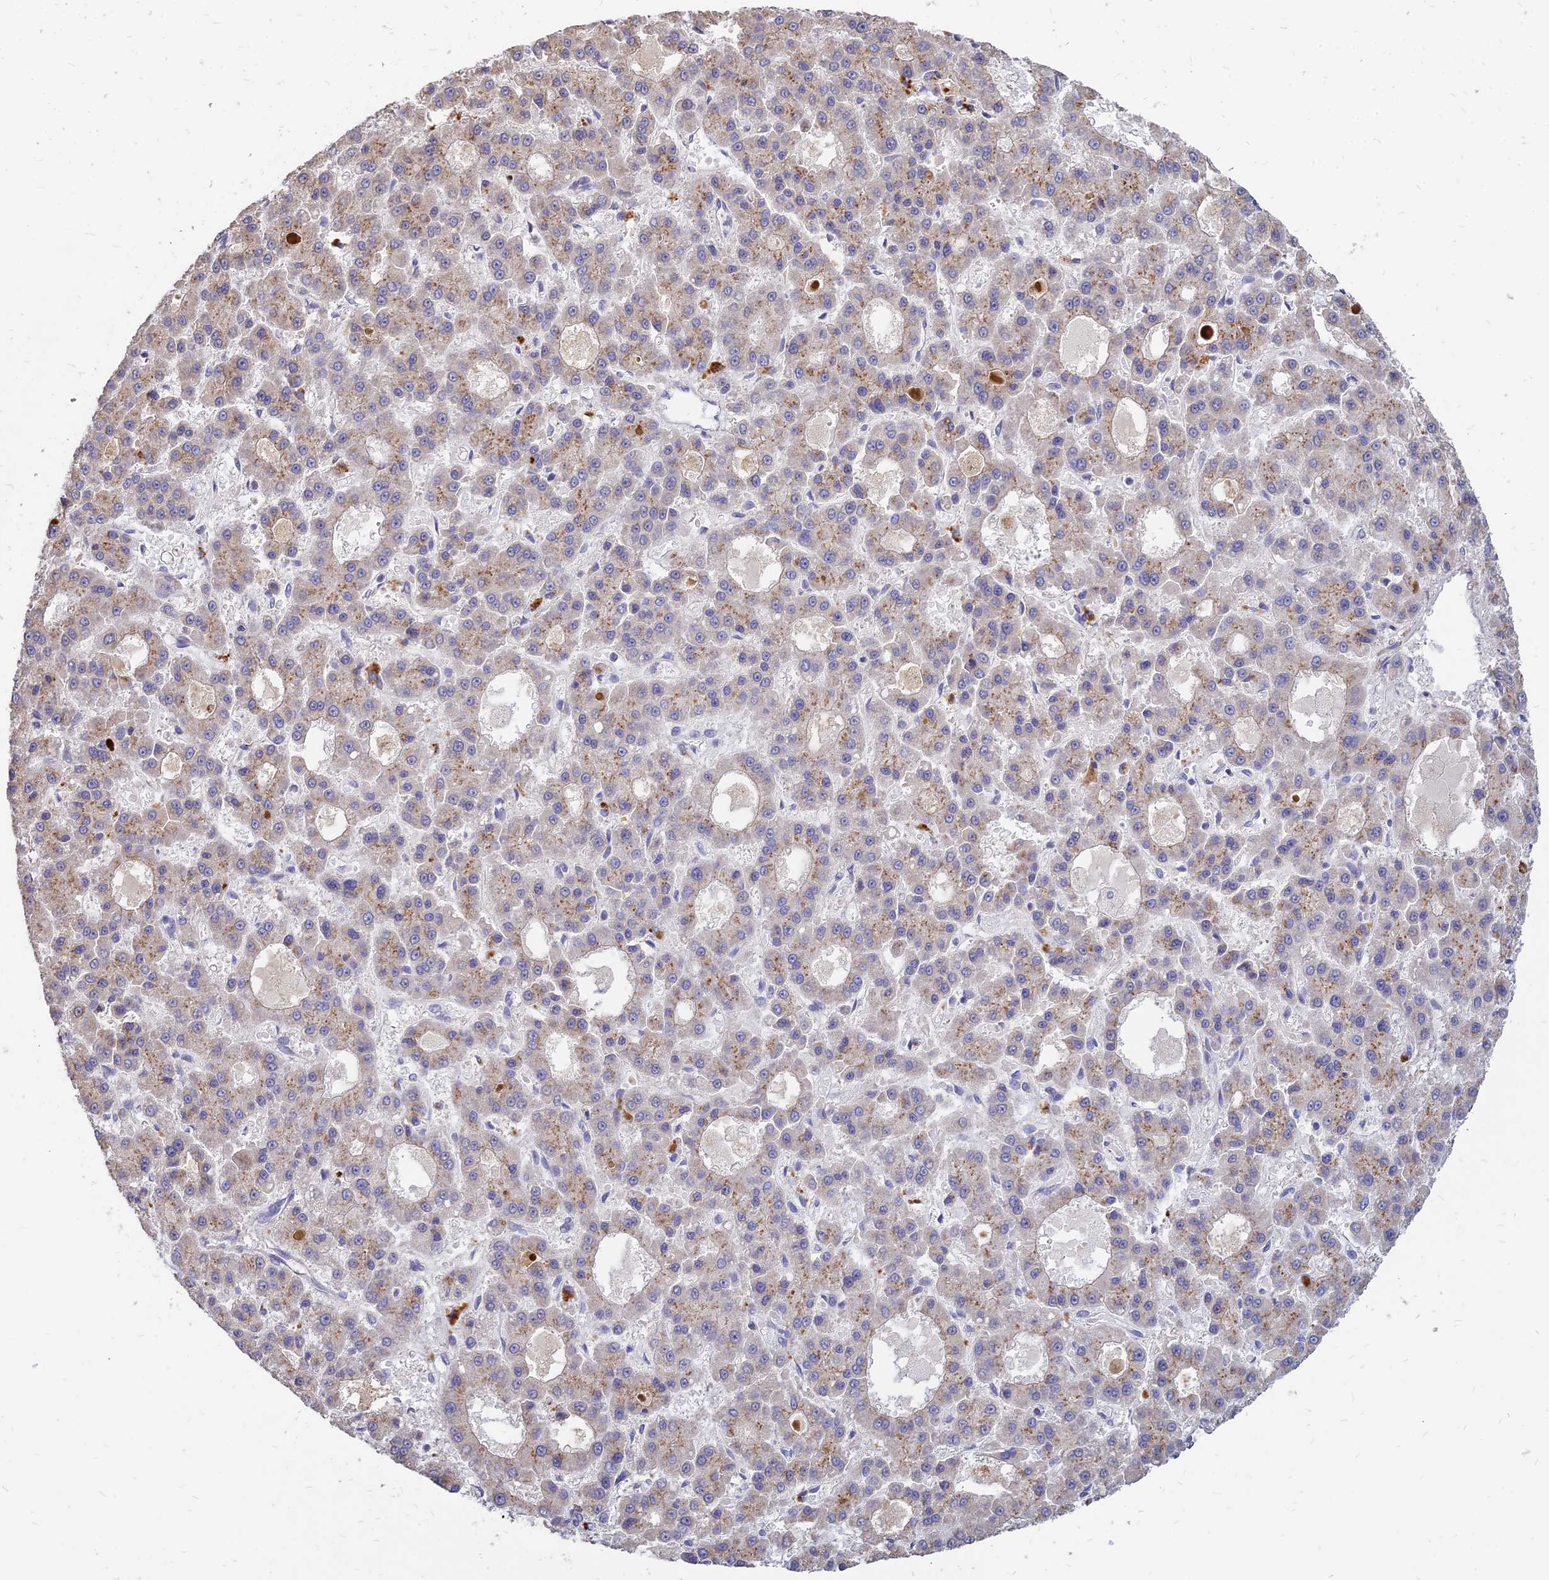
{"staining": {"intensity": "moderate", "quantity": "25%-75%", "location": "cytoplasmic/membranous"}, "tissue": "liver cancer", "cell_type": "Tumor cells", "image_type": "cancer", "snomed": [{"axis": "morphology", "description": "Carcinoma, Hepatocellular, NOS"}, {"axis": "topography", "description": "Liver"}], "caption": "Protein staining demonstrates moderate cytoplasmic/membranous positivity in approximately 25%-75% of tumor cells in liver hepatocellular carcinoma.", "gene": "ST3GAL6", "patient": {"sex": "male", "age": 70}}